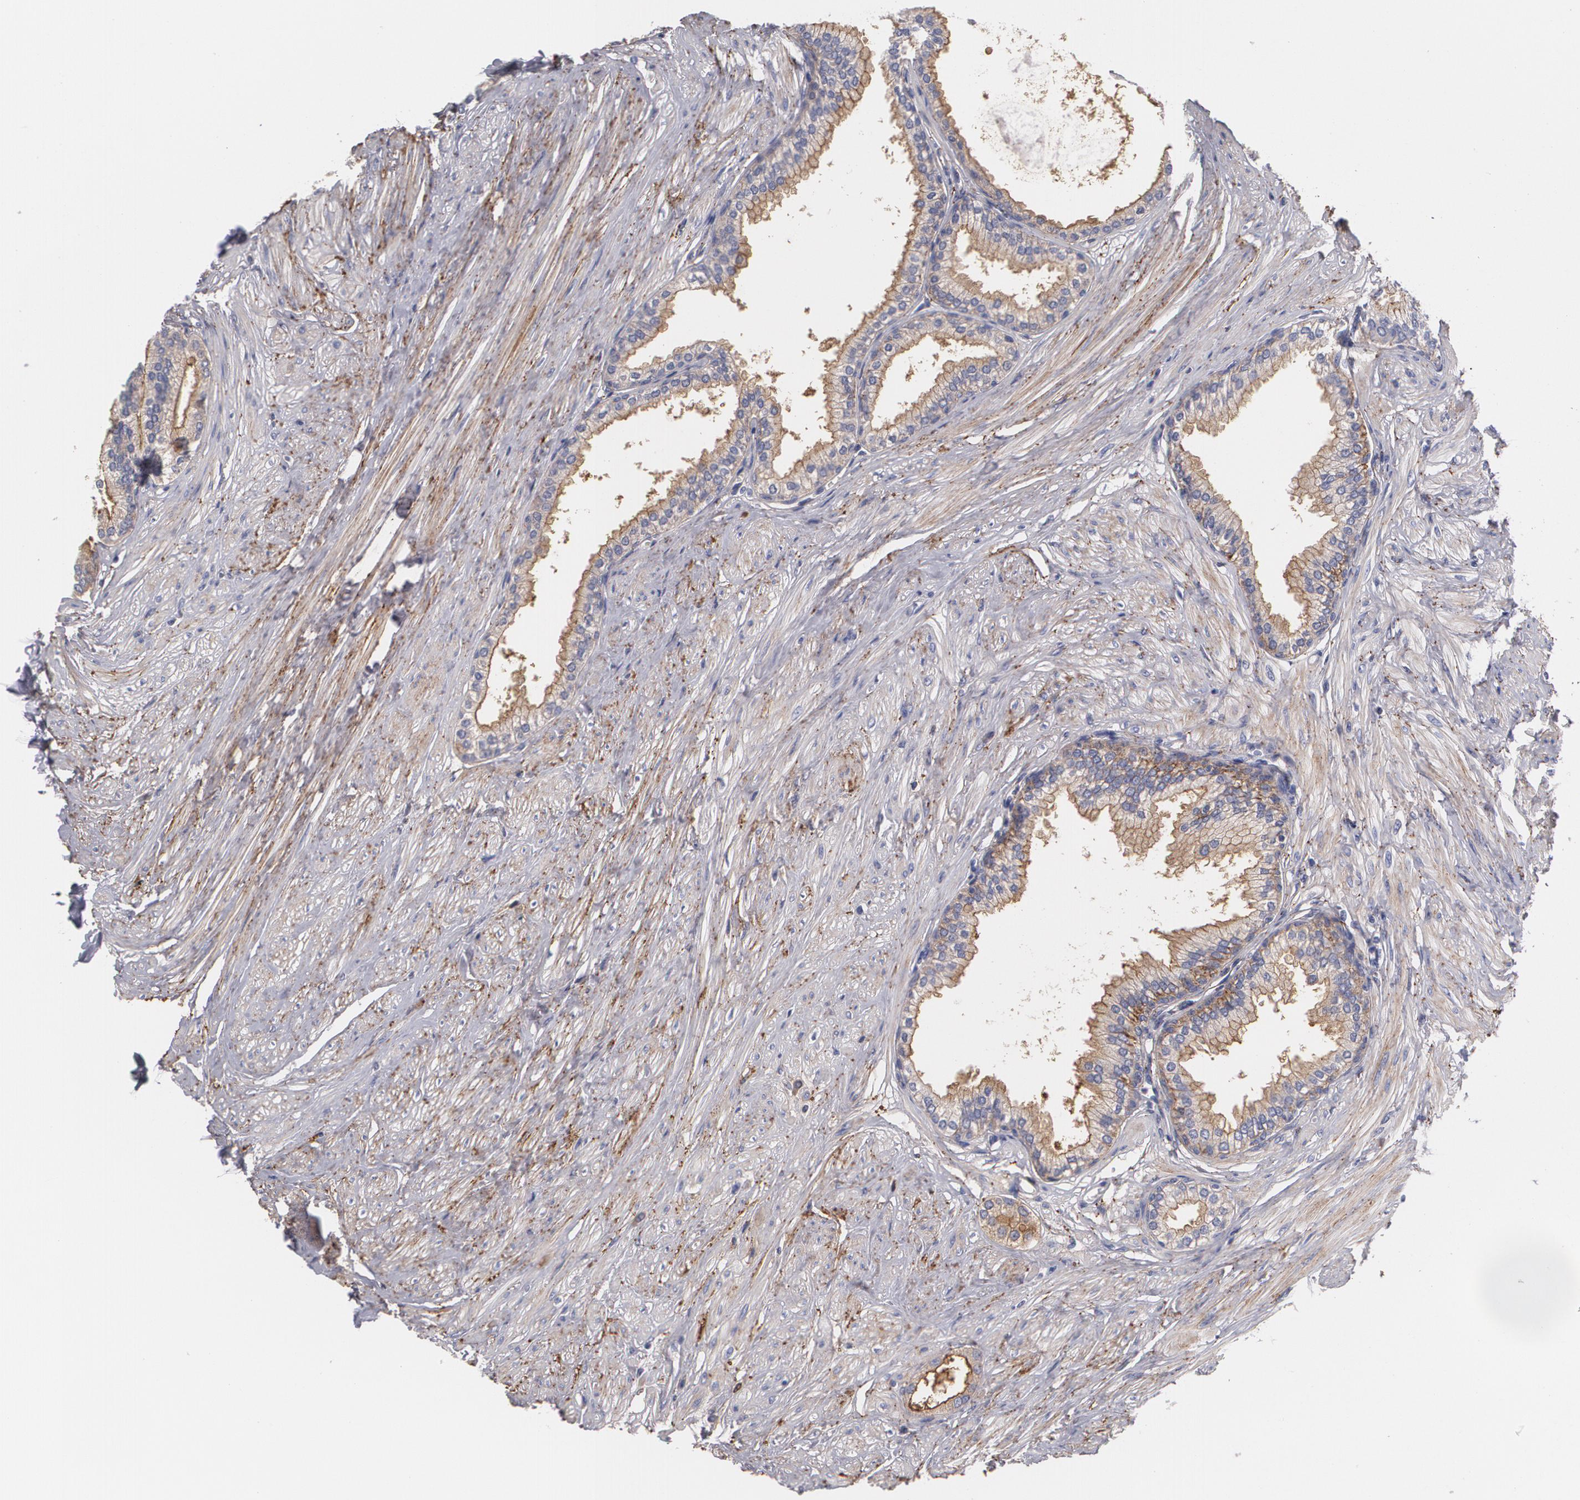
{"staining": {"intensity": "negative", "quantity": "none", "location": "none"}, "tissue": "prostate", "cell_type": "Glandular cells", "image_type": "normal", "snomed": [{"axis": "morphology", "description": "Normal tissue, NOS"}, {"axis": "topography", "description": "Prostate"}], "caption": "DAB (3,3'-diaminobenzidine) immunohistochemical staining of normal human prostate demonstrates no significant expression in glandular cells. Brightfield microscopy of immunohistochemistry stained with DAB (brown) and hematoxylin (blue), captured at high magnification.", "gene": "FBLN1", "patient": {"sex": "male", "age": 64}}